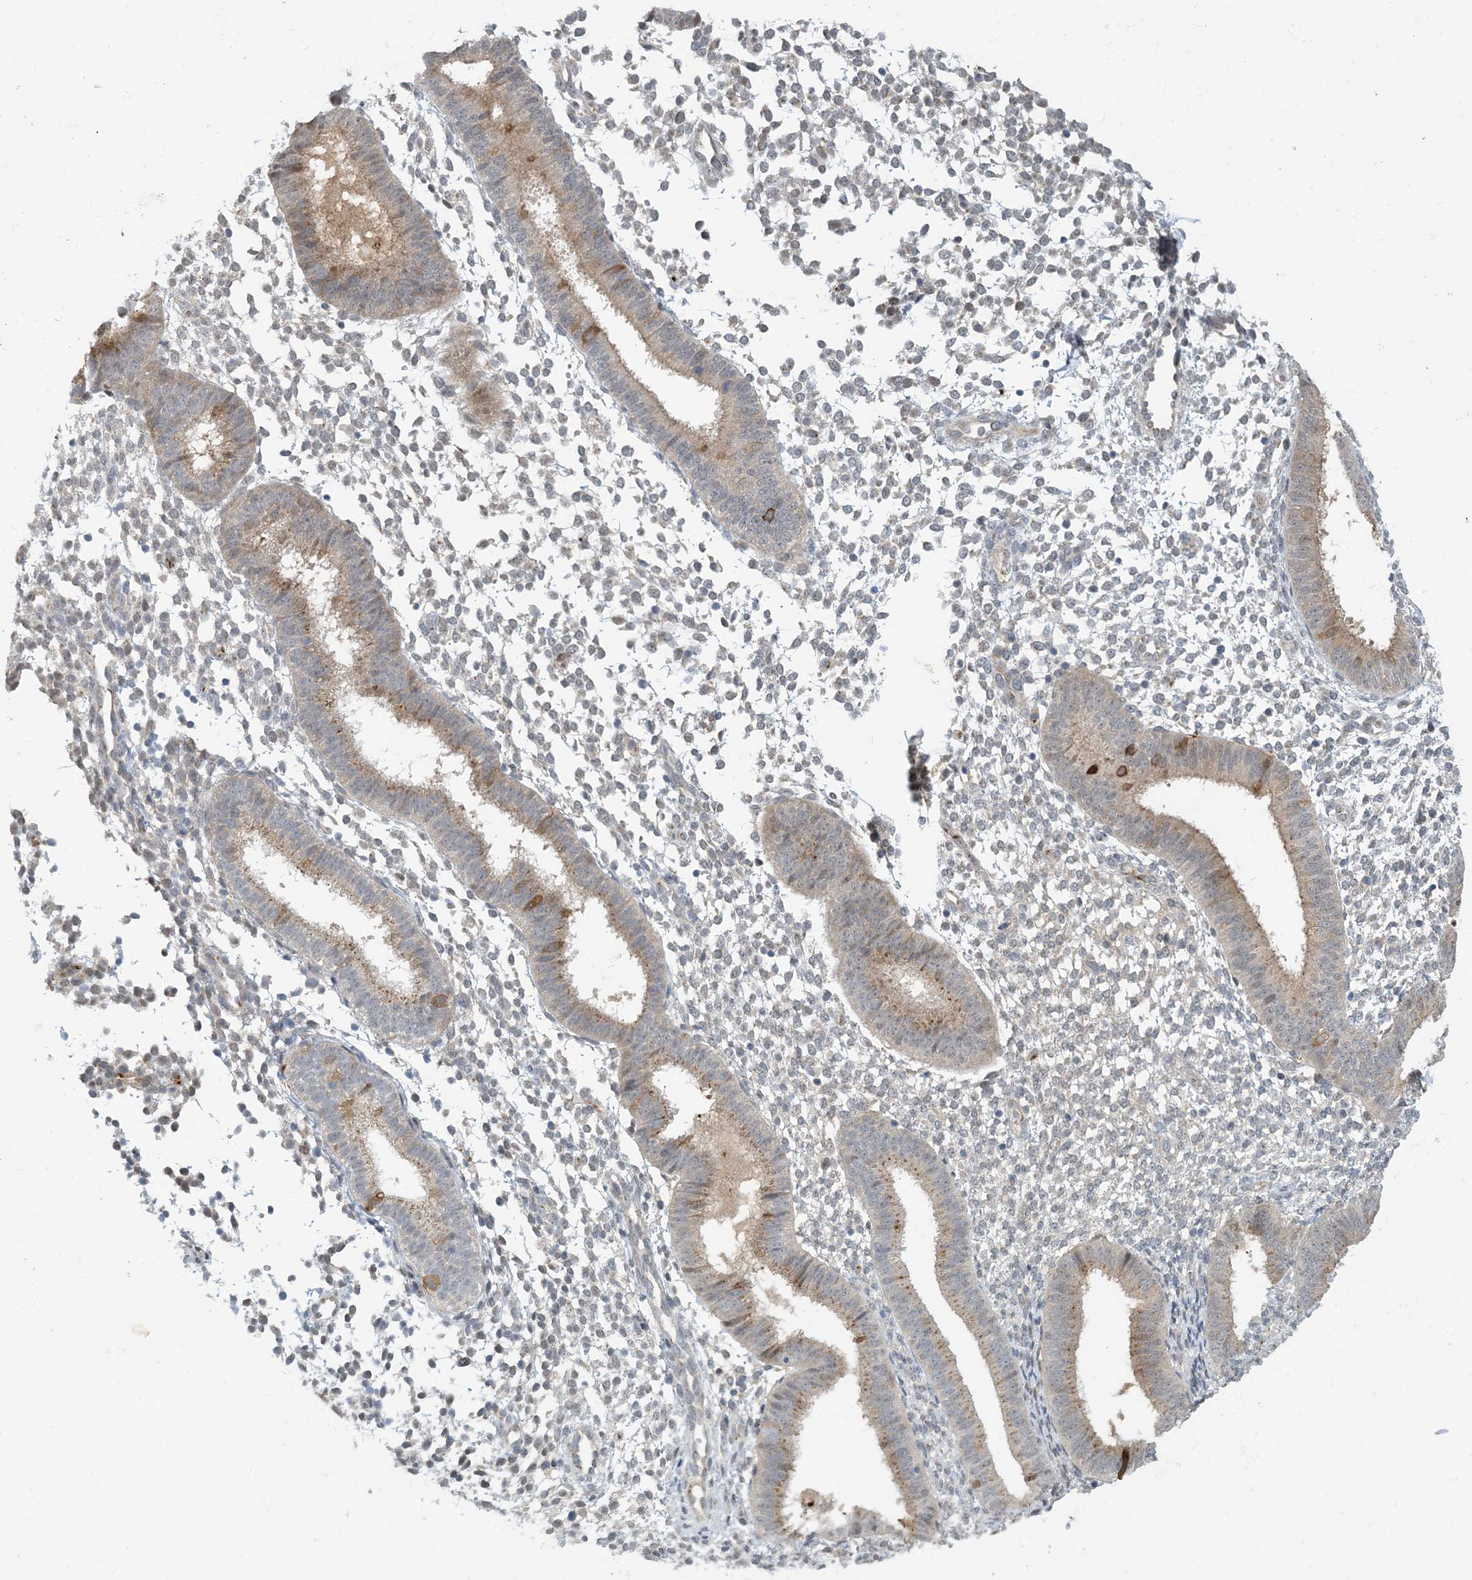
{"staining": {"intensity": "weak", "quantity": "<25%", "location": "cytoplasmic/membranous"}, "tissue": "endometrium", "cell_type": "Cells in endometrial stroma", "image_type": "normal", "snomed": [{"axis": "morphology", "description": "Normal tissue, NOS"}, {"axis": "topography", "description": "Uterus"}, {"axis": "topography", "description": "Endometrium"}], "caption": "The histopathology image exhibits no staining of cells in endometrial stroma in normal endometrium.", "gene": "TINAG", "patient": {"sex": "female", "age": 48}}